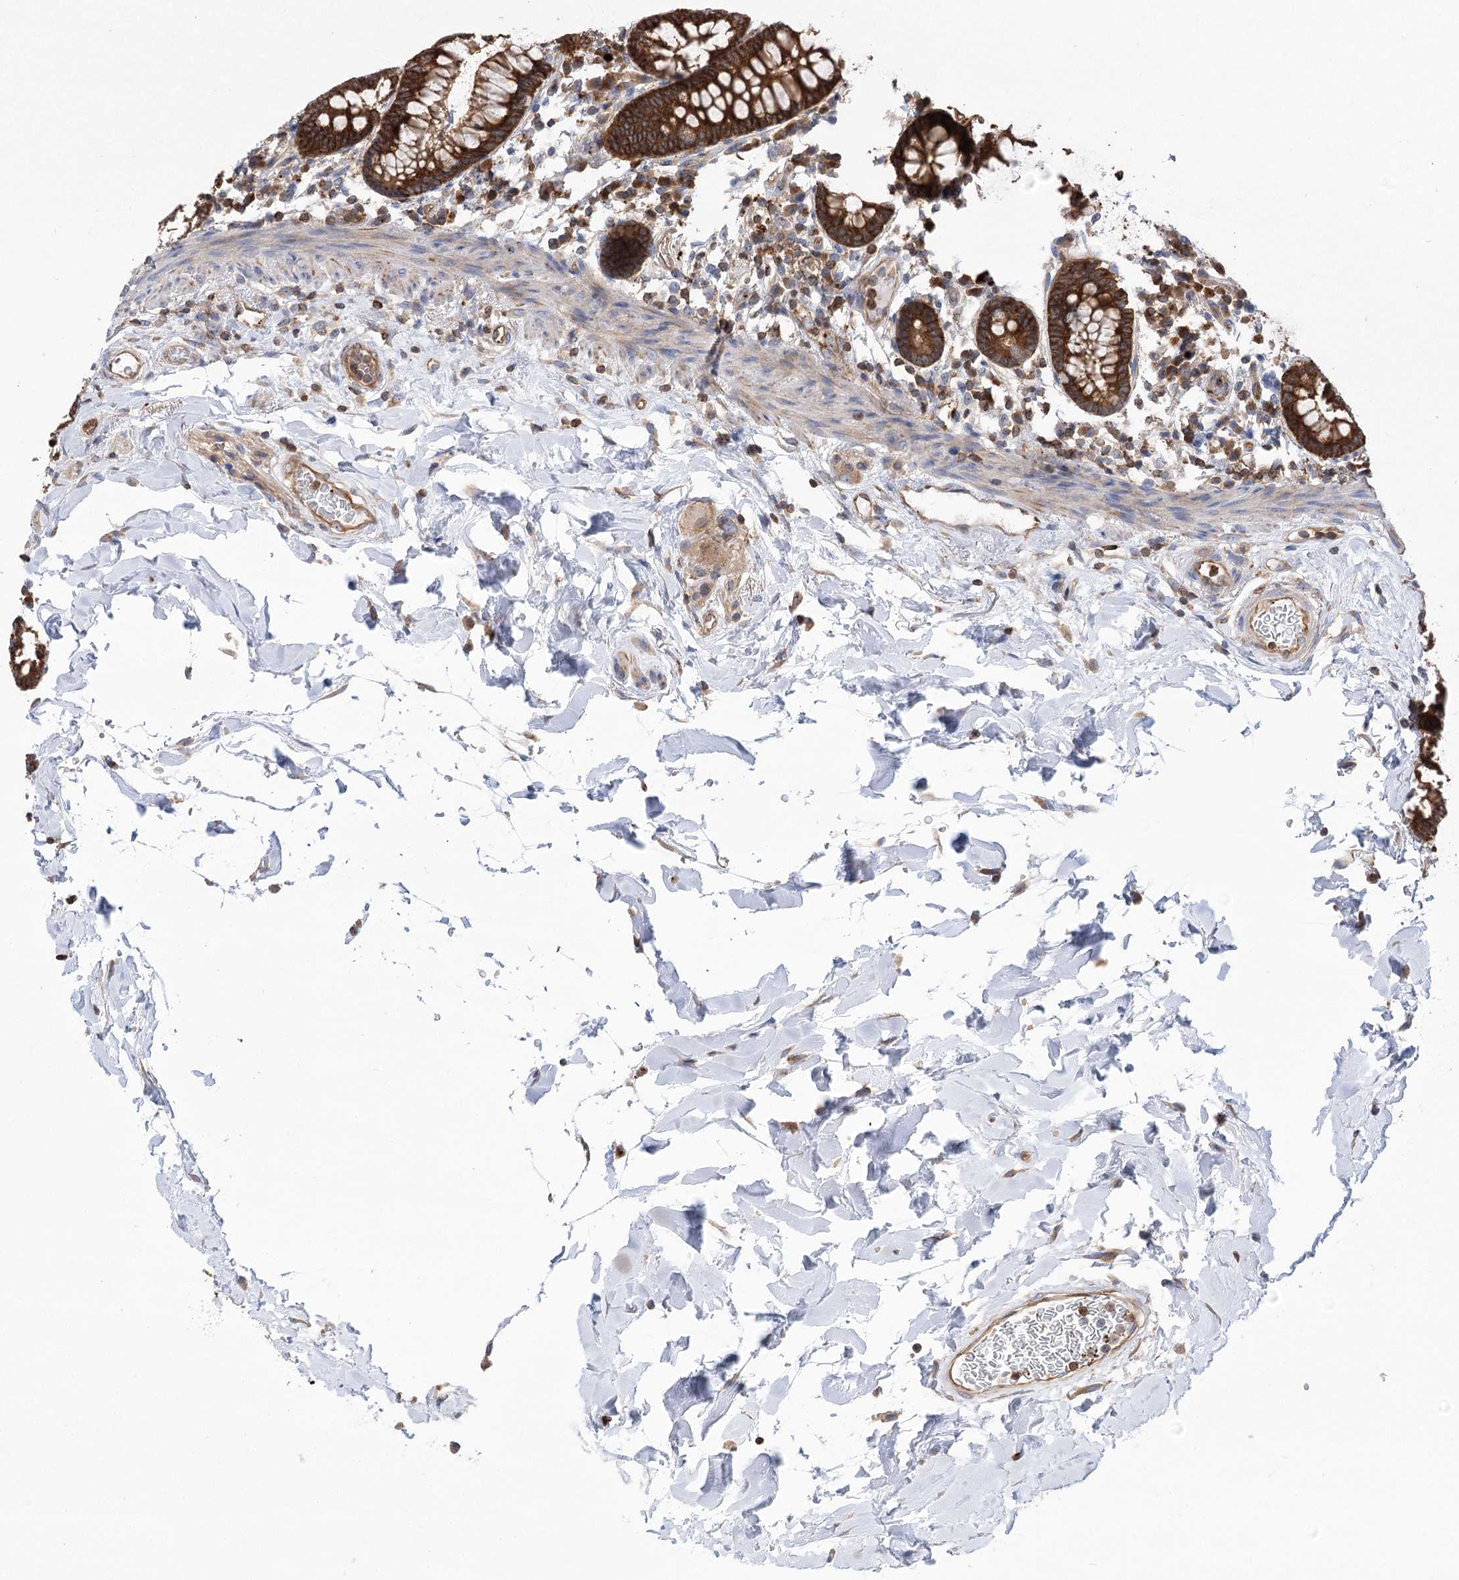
{"staining": {"intensity": "moderate", "quantity": ">75%", "location": "cytoplasmic/membranous"}, "tissue": "colon", "cell_type": "Endothelial cells", "image_type": "normal", "snomed": [{"axis": "morphology", "description": "Normal tissue, NOS"}, {"axis": "topography", "description": "Colon"}], "caption": "Endothelial cells display medium levels of moderate cytoplasmic/membranous staining in about >75% of cells in normal human colon.", "gene": "VPS37B", "patient": {"sex": "female", "age": 79}}